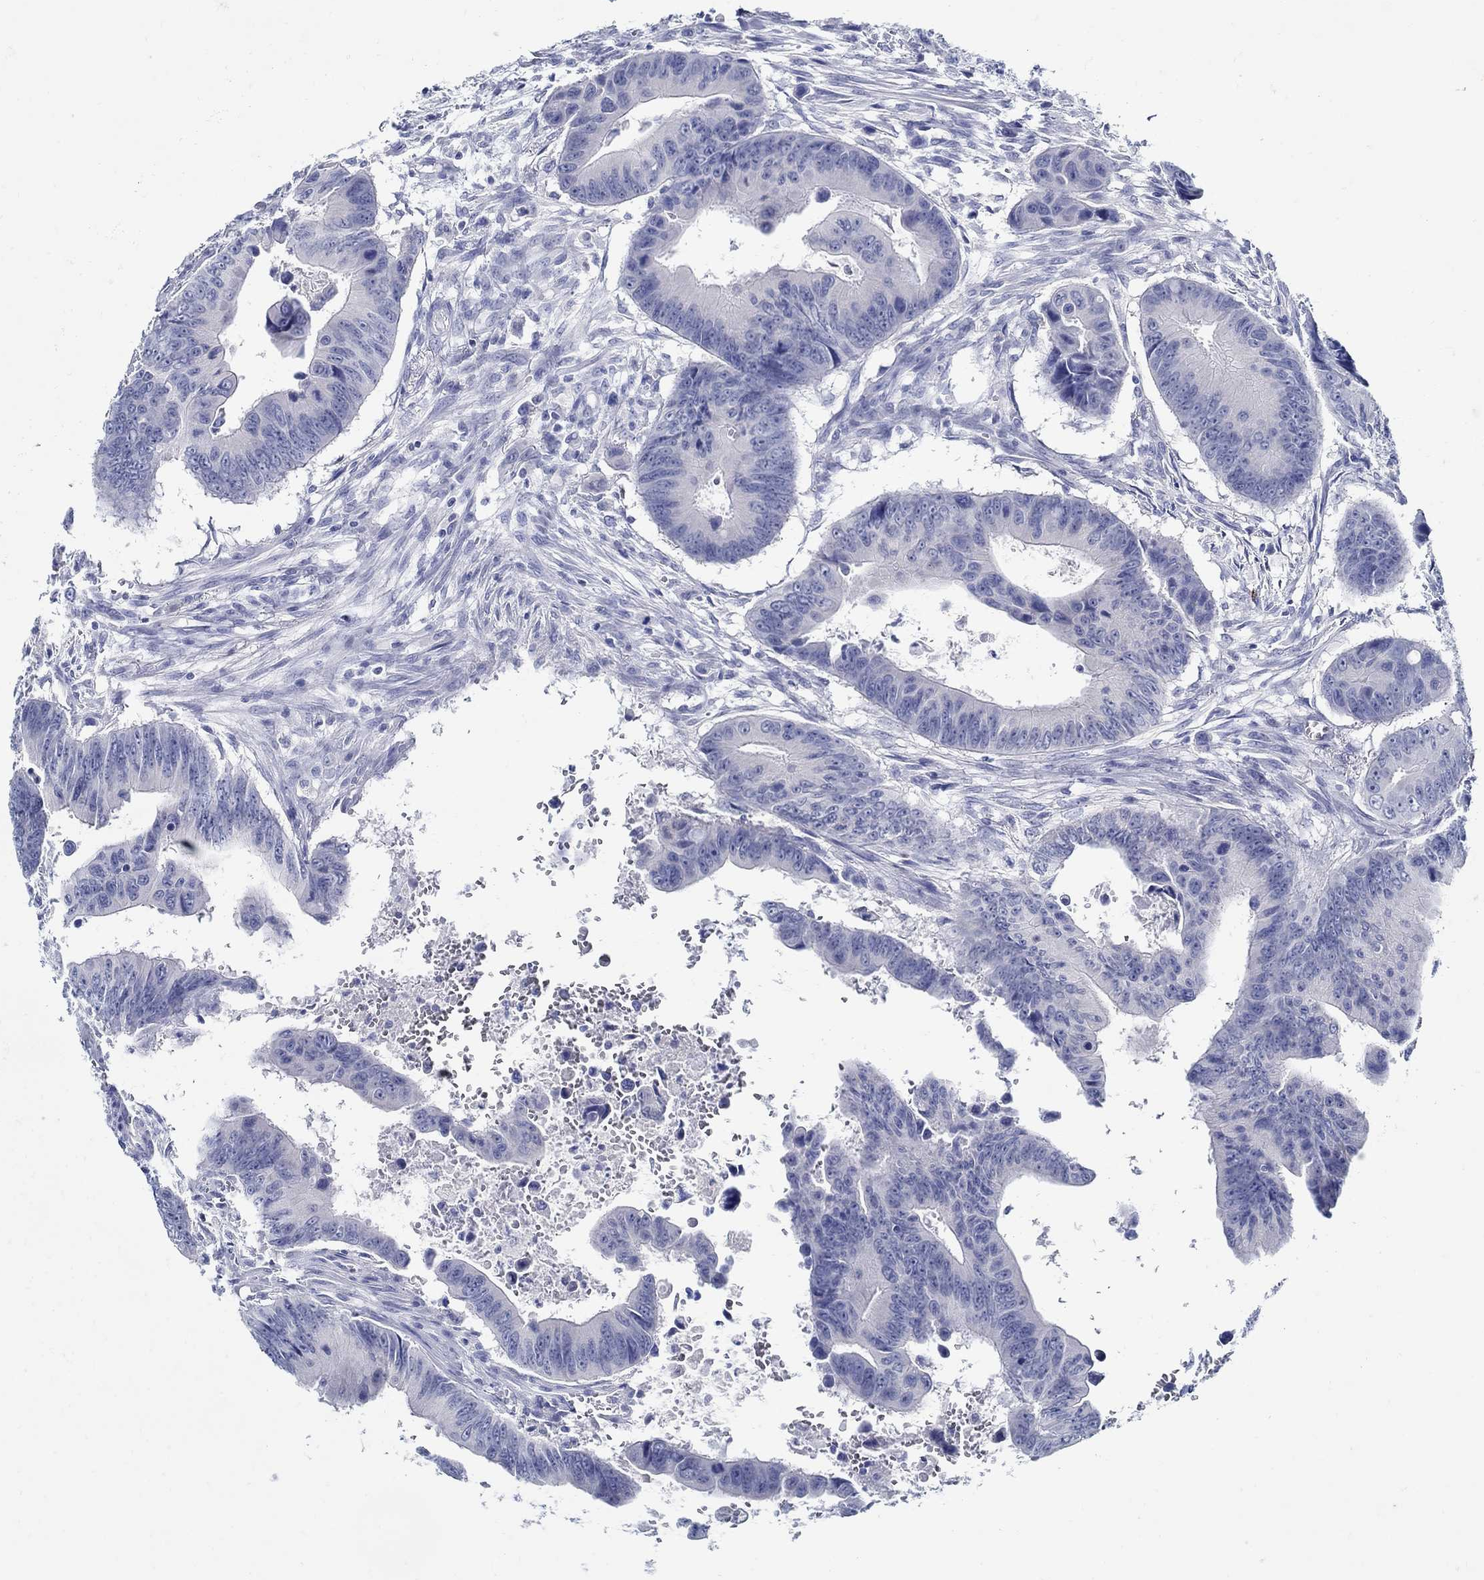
{"staining": {"intensity": "negative", "quantity": "none", "location": "none"}, "tissue": "colorectal cancer", "cell_type": "Tumor cells", "image_type": "cancer", "snomed": [{"axis": "morphology", "description": "Adenocarcinoma, NOS"}, {"axis": "topography", "description": "Colon"}], "caption": "Image shows no protein staining in tumor cells of colorectal cancer tissue.", "gene": "PAX9", "patient": {"sex": "female", "age": 87}}